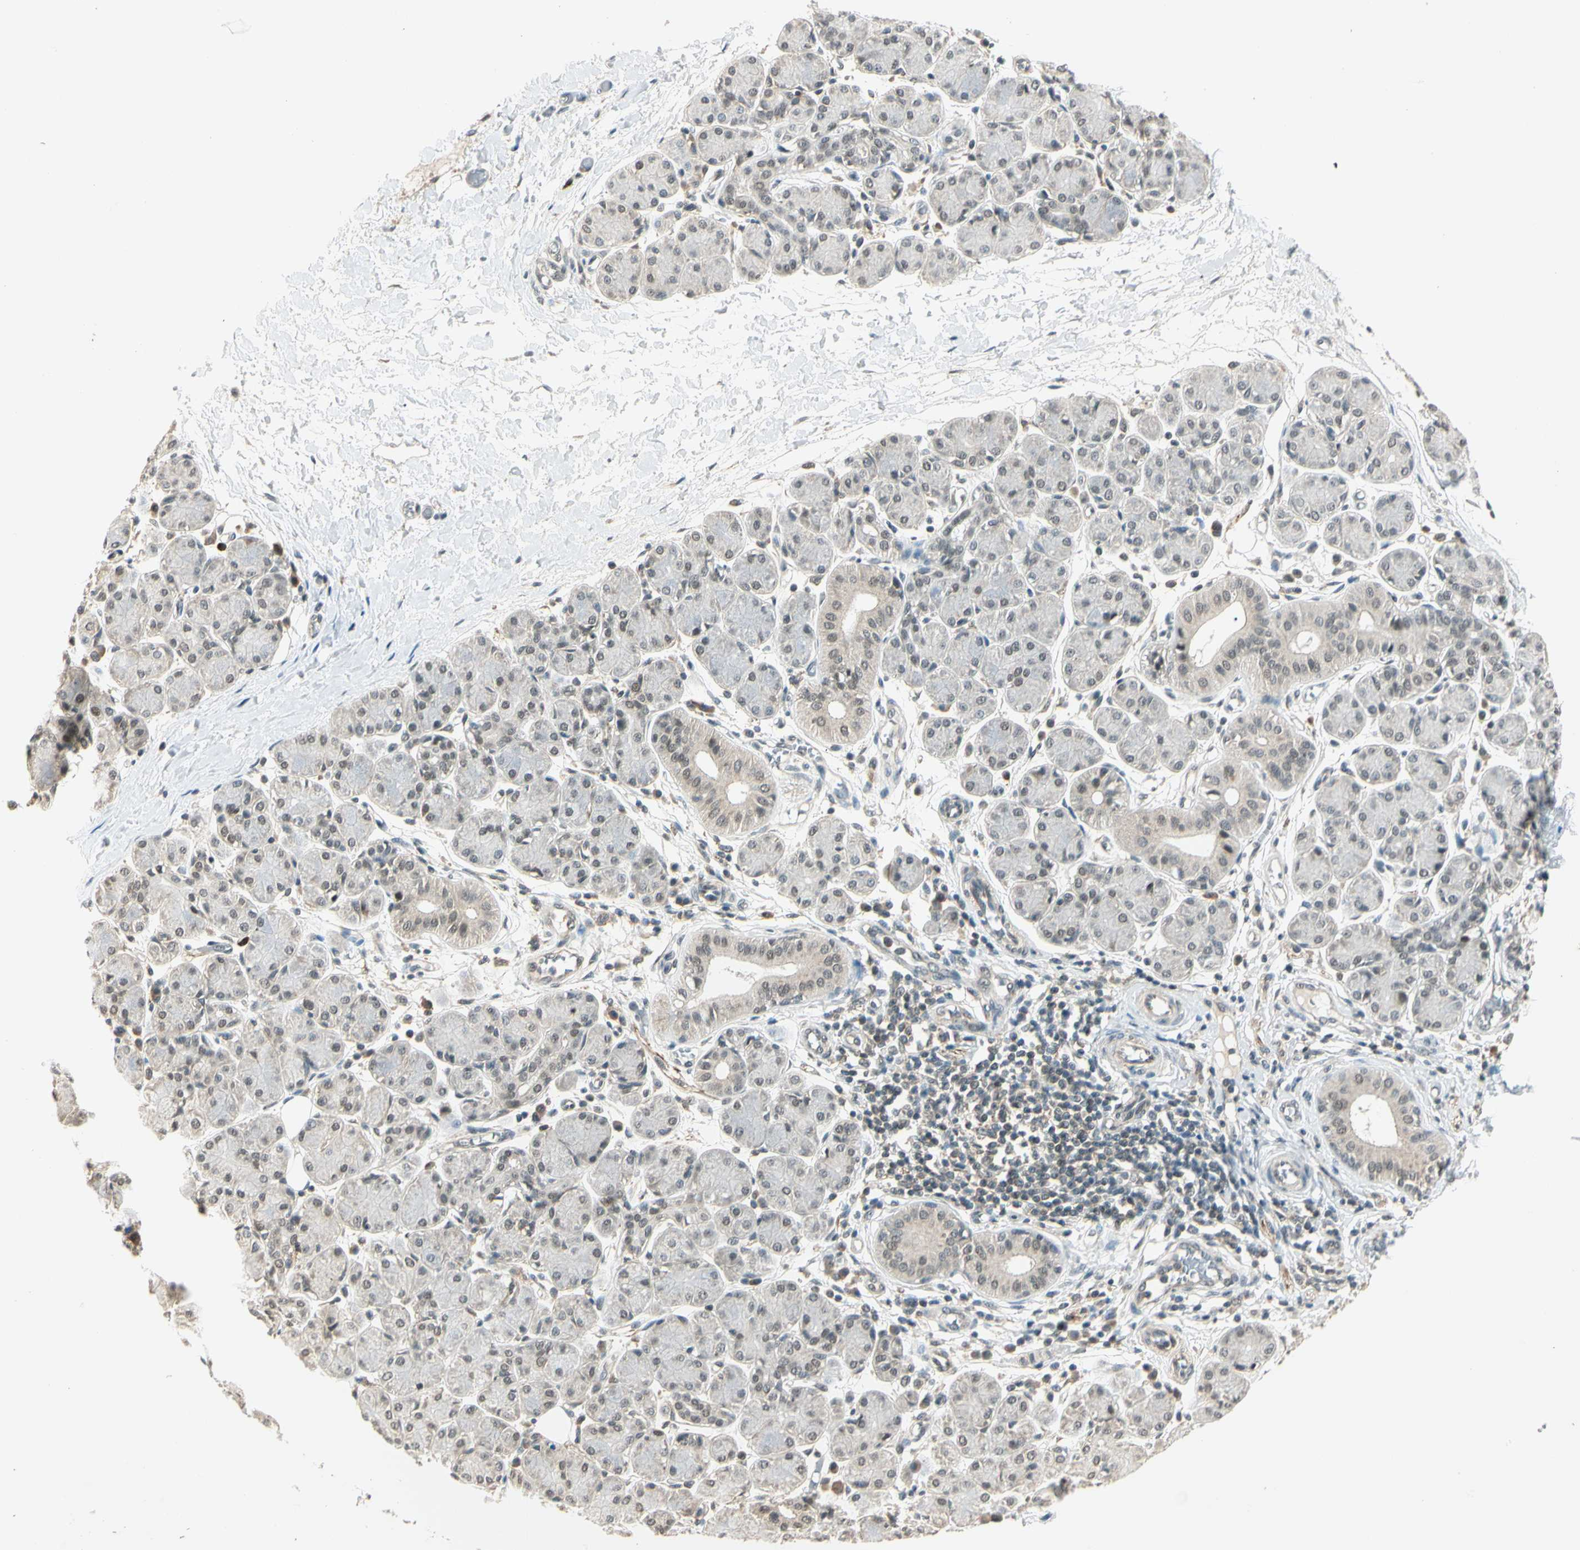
{"staining": {"intensity": "weak", "quantity": "<25%", "location": "cytoplasmic/membranous,nuclear"}, "tissue": "salivary gland", "cell_type": "Glandular cells", "image_type": "normal", "snomed": [{"axis": "morphology", "description": "Normal tissue, NOS"}, {"axis": "morphology", "description": "Inflammation, NOS"}, {"axis": "topography", "description": "Lymph node"}, {"axis": "topography", "description": "Salivary gland"}], "caption": "This histopathology image is of benign salivary gland stained with immunohistochemistry to label a protein in brown with the nuclei are counter-stained blue. There is no positivity in glandular cells.", "gene": "ZSCAN12", "patient": {"sex": "male", "age": 3}}